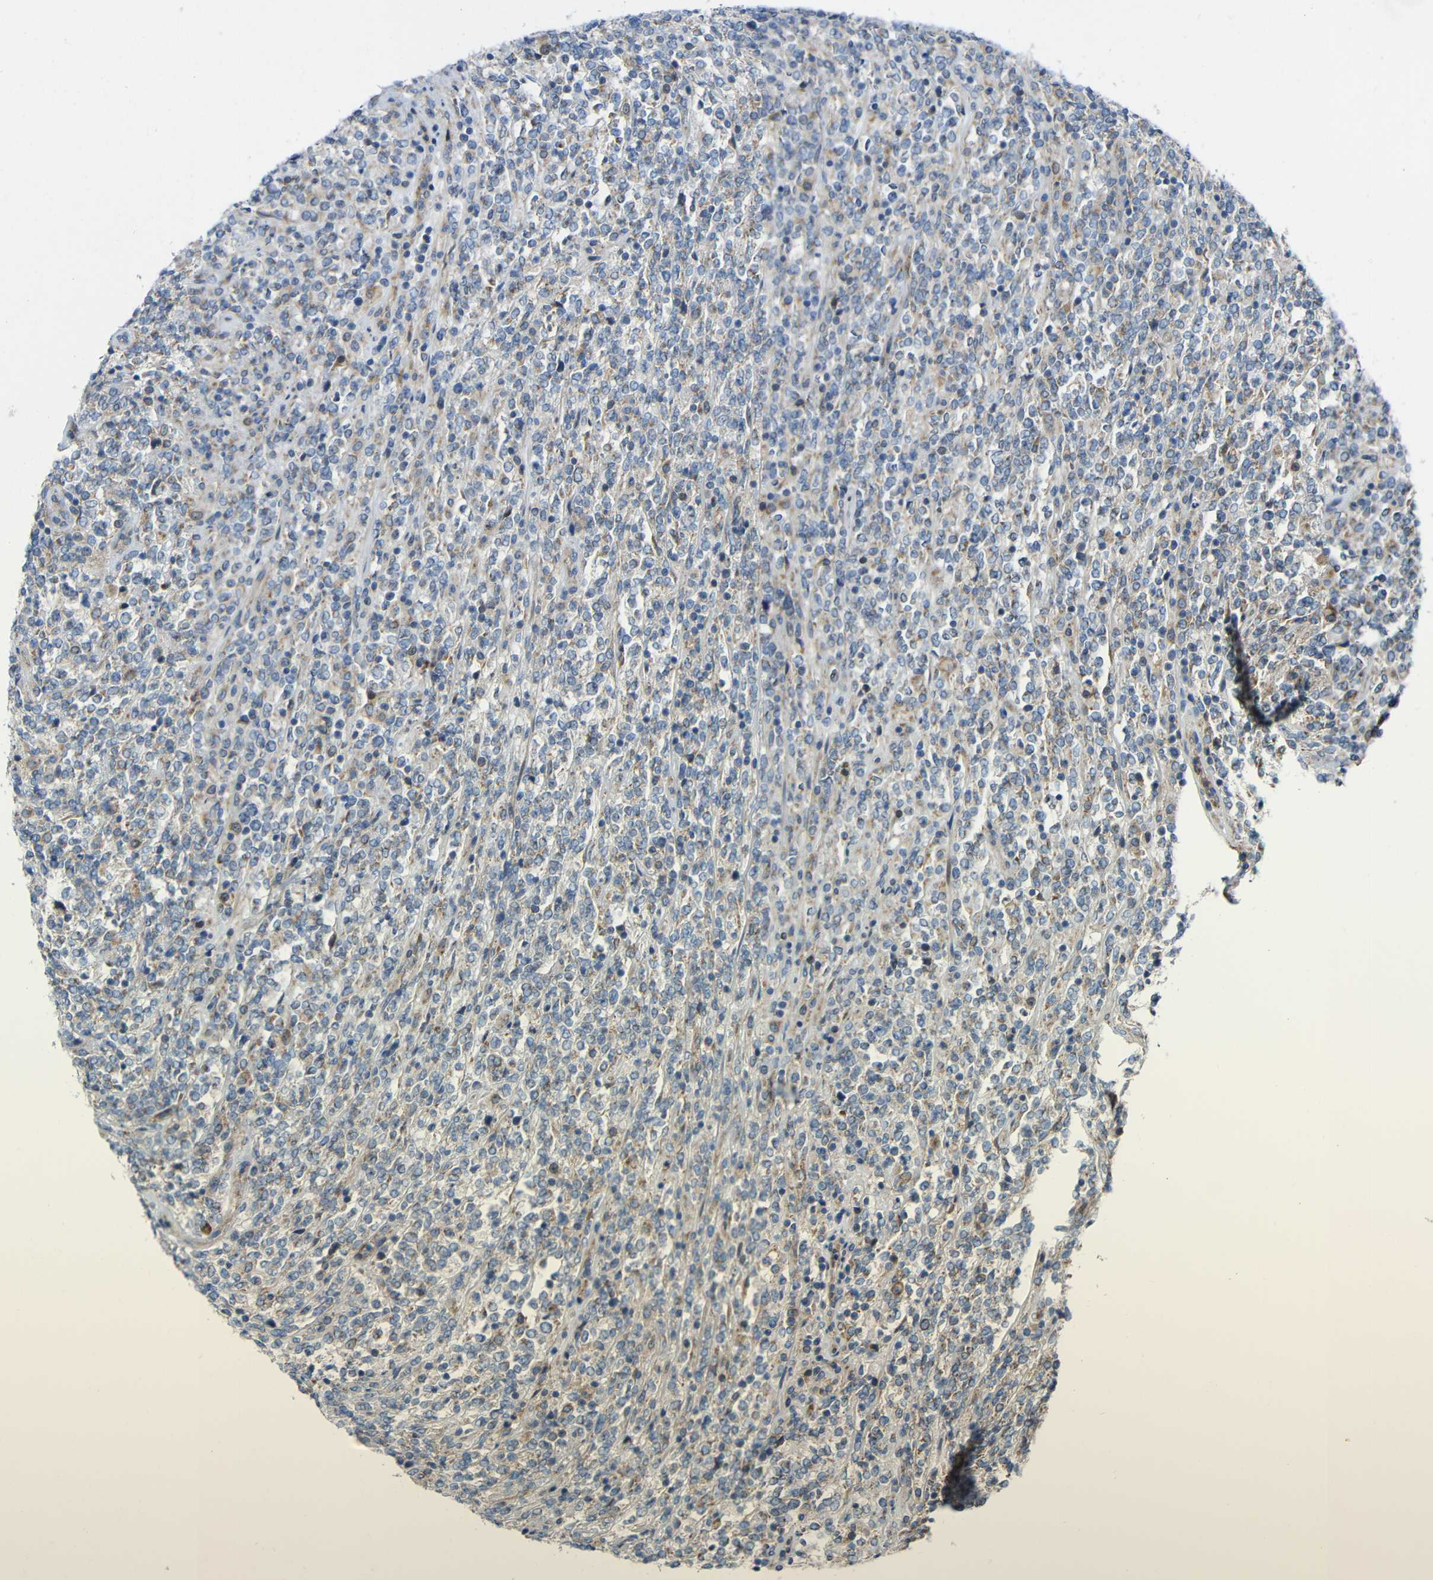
{"staining": {"intensity": "weak", "quantity": "<25%", "location": "cytoplasmic/membranous"}, "tissue": "lymphoma", "cell_type": "Tumor cells", "image_type": "cancer", "snomed": [{"axis": "morphology", "description": "Malignant lymphoma, non-Hodgkin's type, High grade"}, {"axis": "topography", "description": "Soft tissue"}], "caption": "Tumor cells are negative for brown protein staining in malignant lymphoma, non-Hodgkin's type (high-grade).", "gene": "TMEM25", "patient": {"sex": "male", "age": 18}}